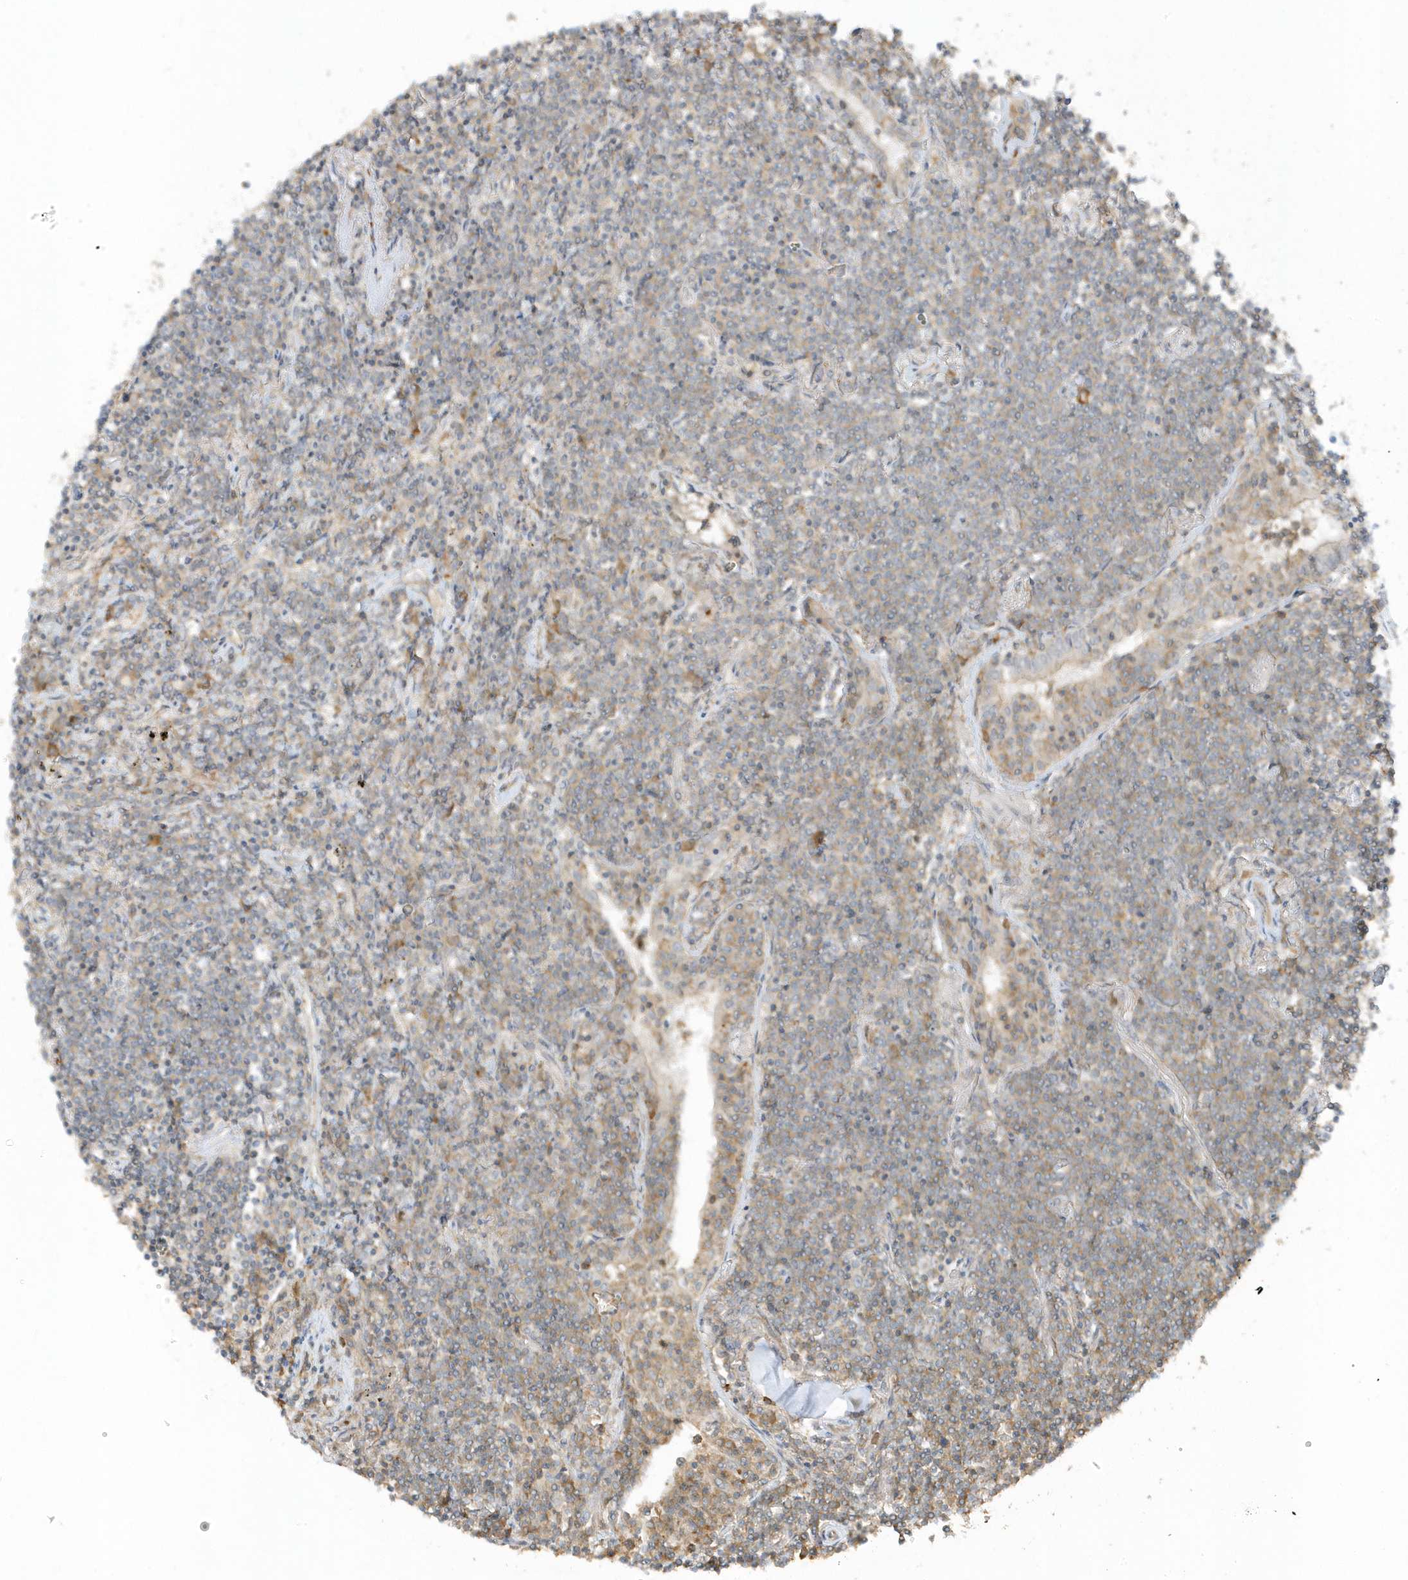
{"staining": {"intensity": "negative", "quantity": "none", "location": "none"}, "tissue": "lymphoma", "cell_type": "Tumor cells", "image_type": "cancer", "snomed": [{"axis": "morphology", "description": "Malignant lymphoma, non-Hodgkin's type, Low grade"}, {"axis": "topography", "description": "Lung"}], "caption": "Immunohistochemistry (IHC) of human low-grade malignant lymphoma, non-Hodgkin's type exhibits no staining in tumor cells. (DAB (3,3'-diaminobenzidine) IHC with hematoxylin counter stain).", "gene": "ZBTB8A", "patient": {"sex": "female", "age": 71}}